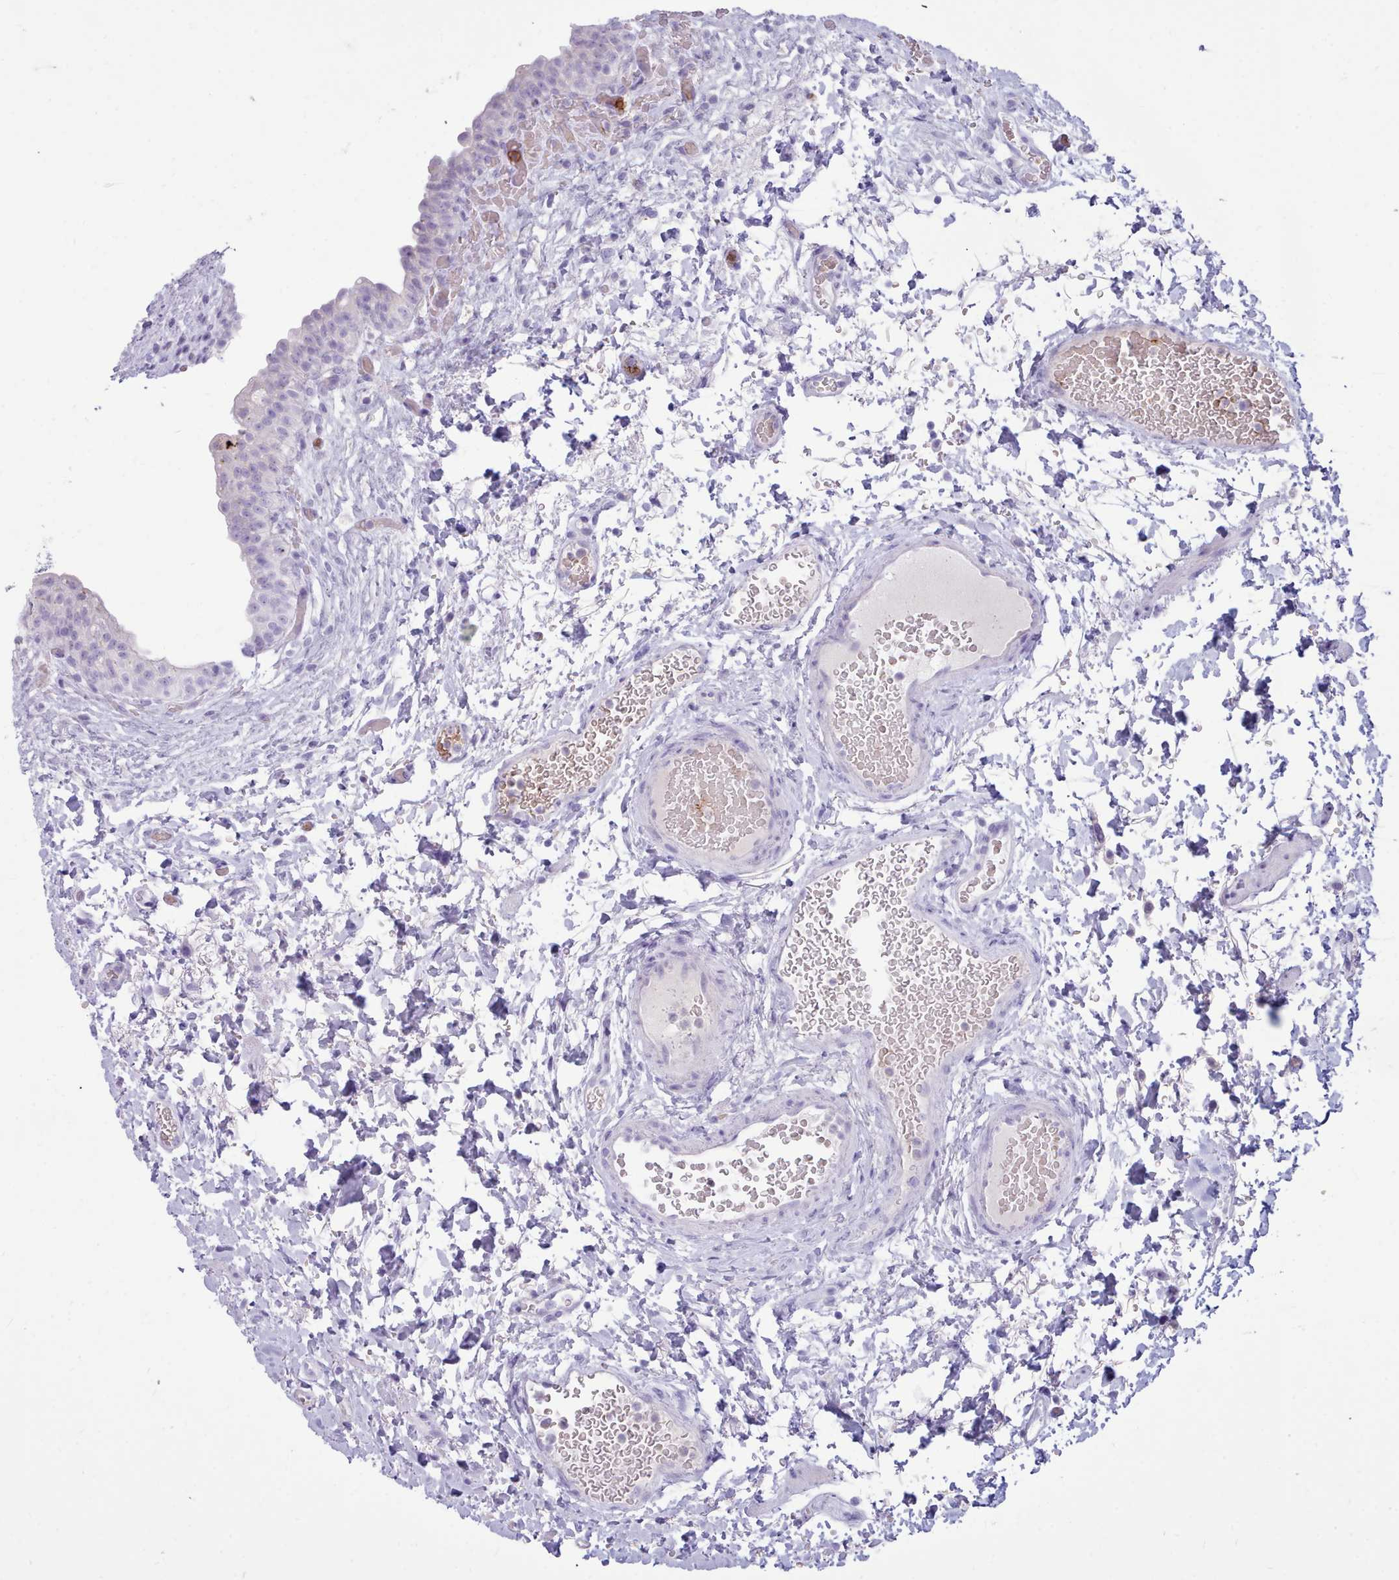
{"staining": {"intensity": "negative", "quantity": "none", "location": "none"}, "tissue": "urinary bladder", "cell_type": "Urothelial cells", "image_type": "normal", "snomed": [{"axis": "morphology", "description": "Normal tissue, NOS"}, {"axis": "topography", "description": "Urinary bladder"}], "caption": "A photomicrograph of urinary bladder stained for a protein shows no brown staining in urothelial cells.", "gene": "NKX1", "patient": {"sex": "male", "age": 69}}